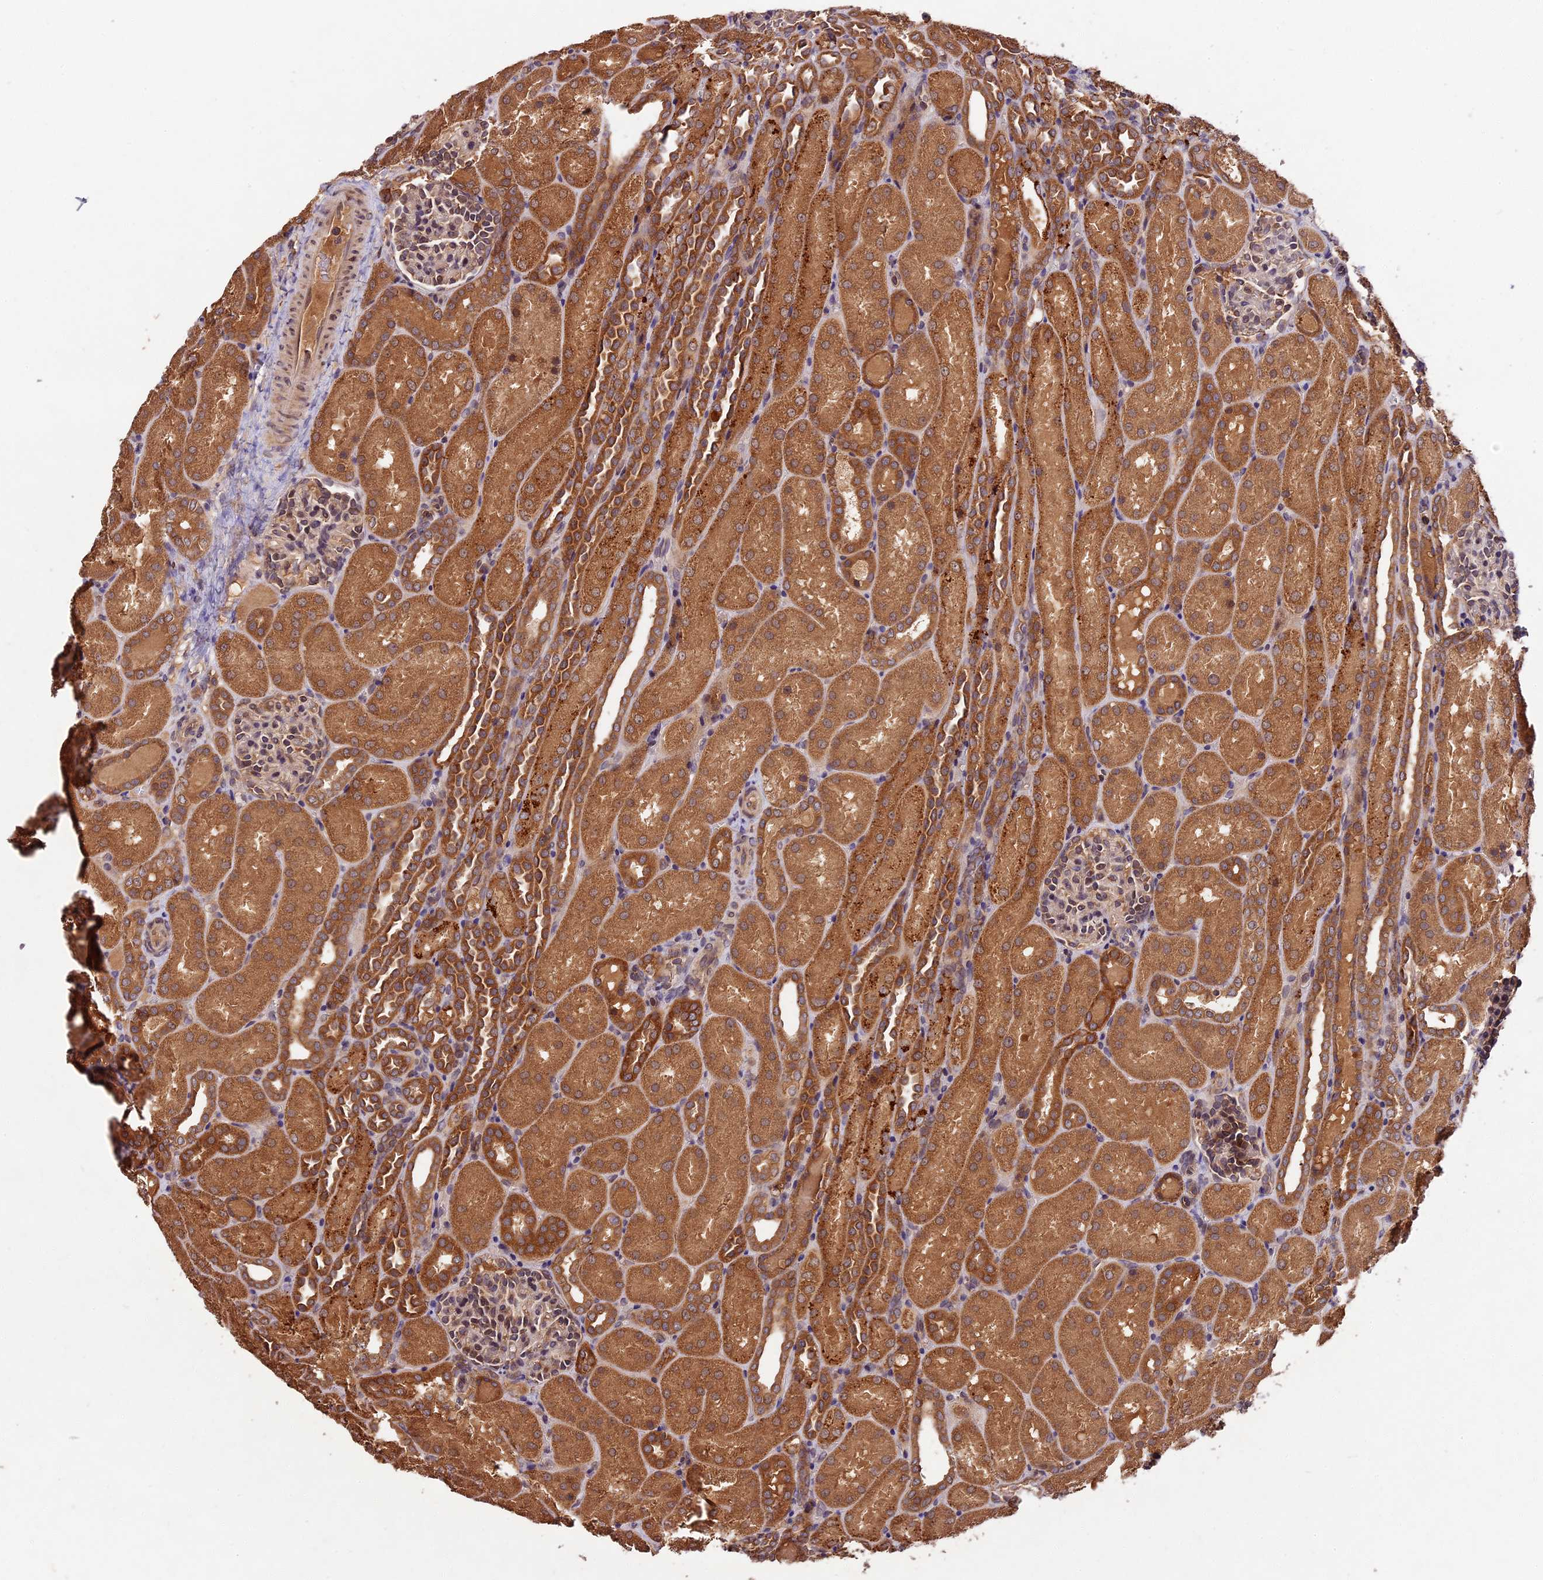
{"staining": {"intensity": "moderate", "quantity": "25%-75%", "location": "cytoplasmic/membranous"}, "tissue": "kidney", "cell_type": "Cells in glomeruli", "image_type": "normal", "snomed": [{"axis": "morphology", "description": "Normal tissue, NOS"}, {"axis": "topography", "description": "Kidney"}], "caption": "About 25%-75% of cells in glomeruli in normal kidney reveal moderate cytoplasmic/membranous protein positivity as visualized by brown immunohistochemical staining.", "gene": "CHAC1", "patient": {"sex": "male", "age": 1}}